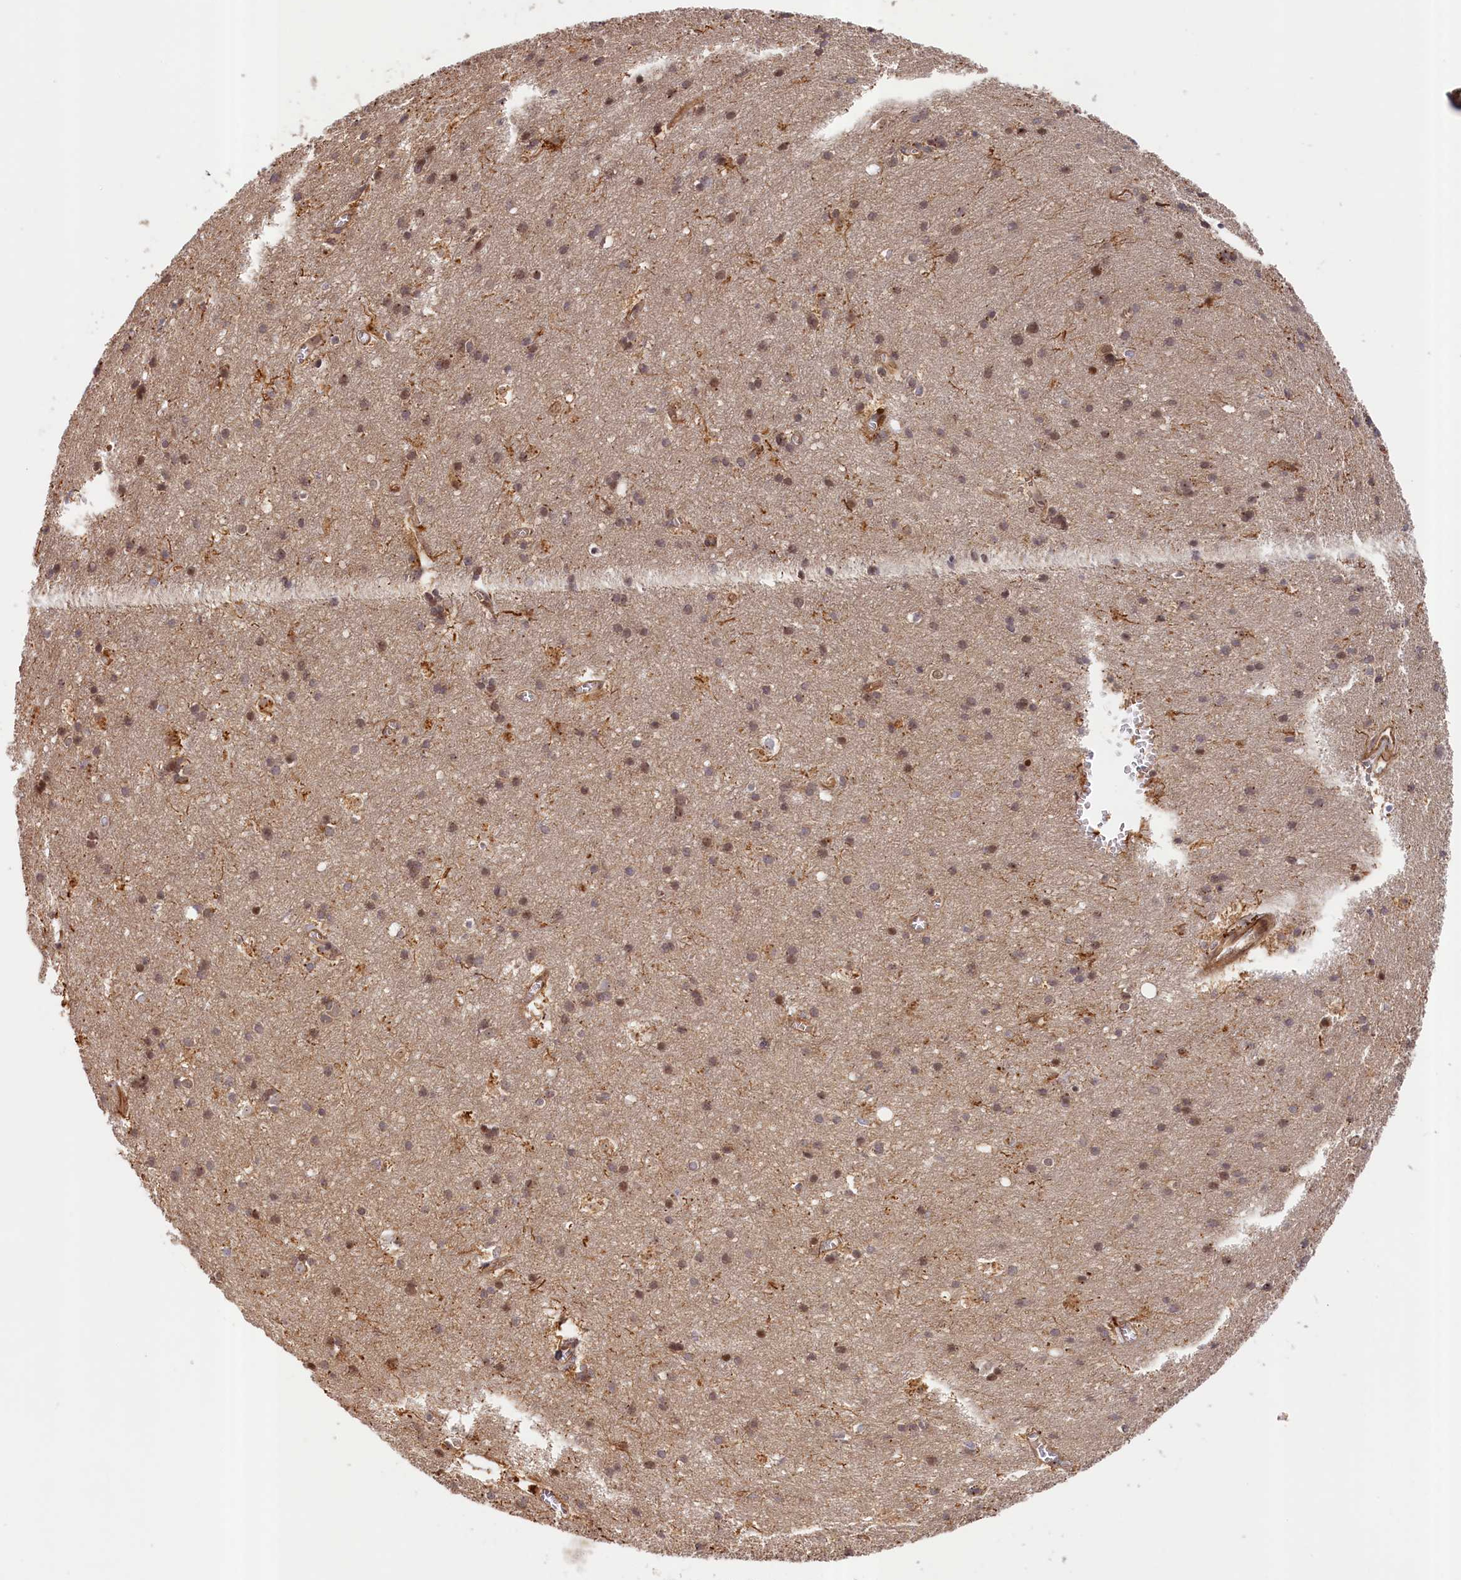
{"staining": {"intensity": "moderate", "quantity": ">75%", "location": "cytoplasmic/membranous"}, "tissue": "cerebral cortex", "cell_type": "Endothelial cells", "image_type": "normal", "snomed": [{"axis": "morphology", "description": "Normal tissue, NOS"}, {"axis": "topography", "description": "Cerebral cortex"}], "caption": "This is a micrograph of IHC staining of unremarkable cerebral cortex, which shows moderate expression in the cytoplasmic/membranous of endothelial cells.", "gene": "CEP44", "patient": {"sex": "male", "age": 54}}